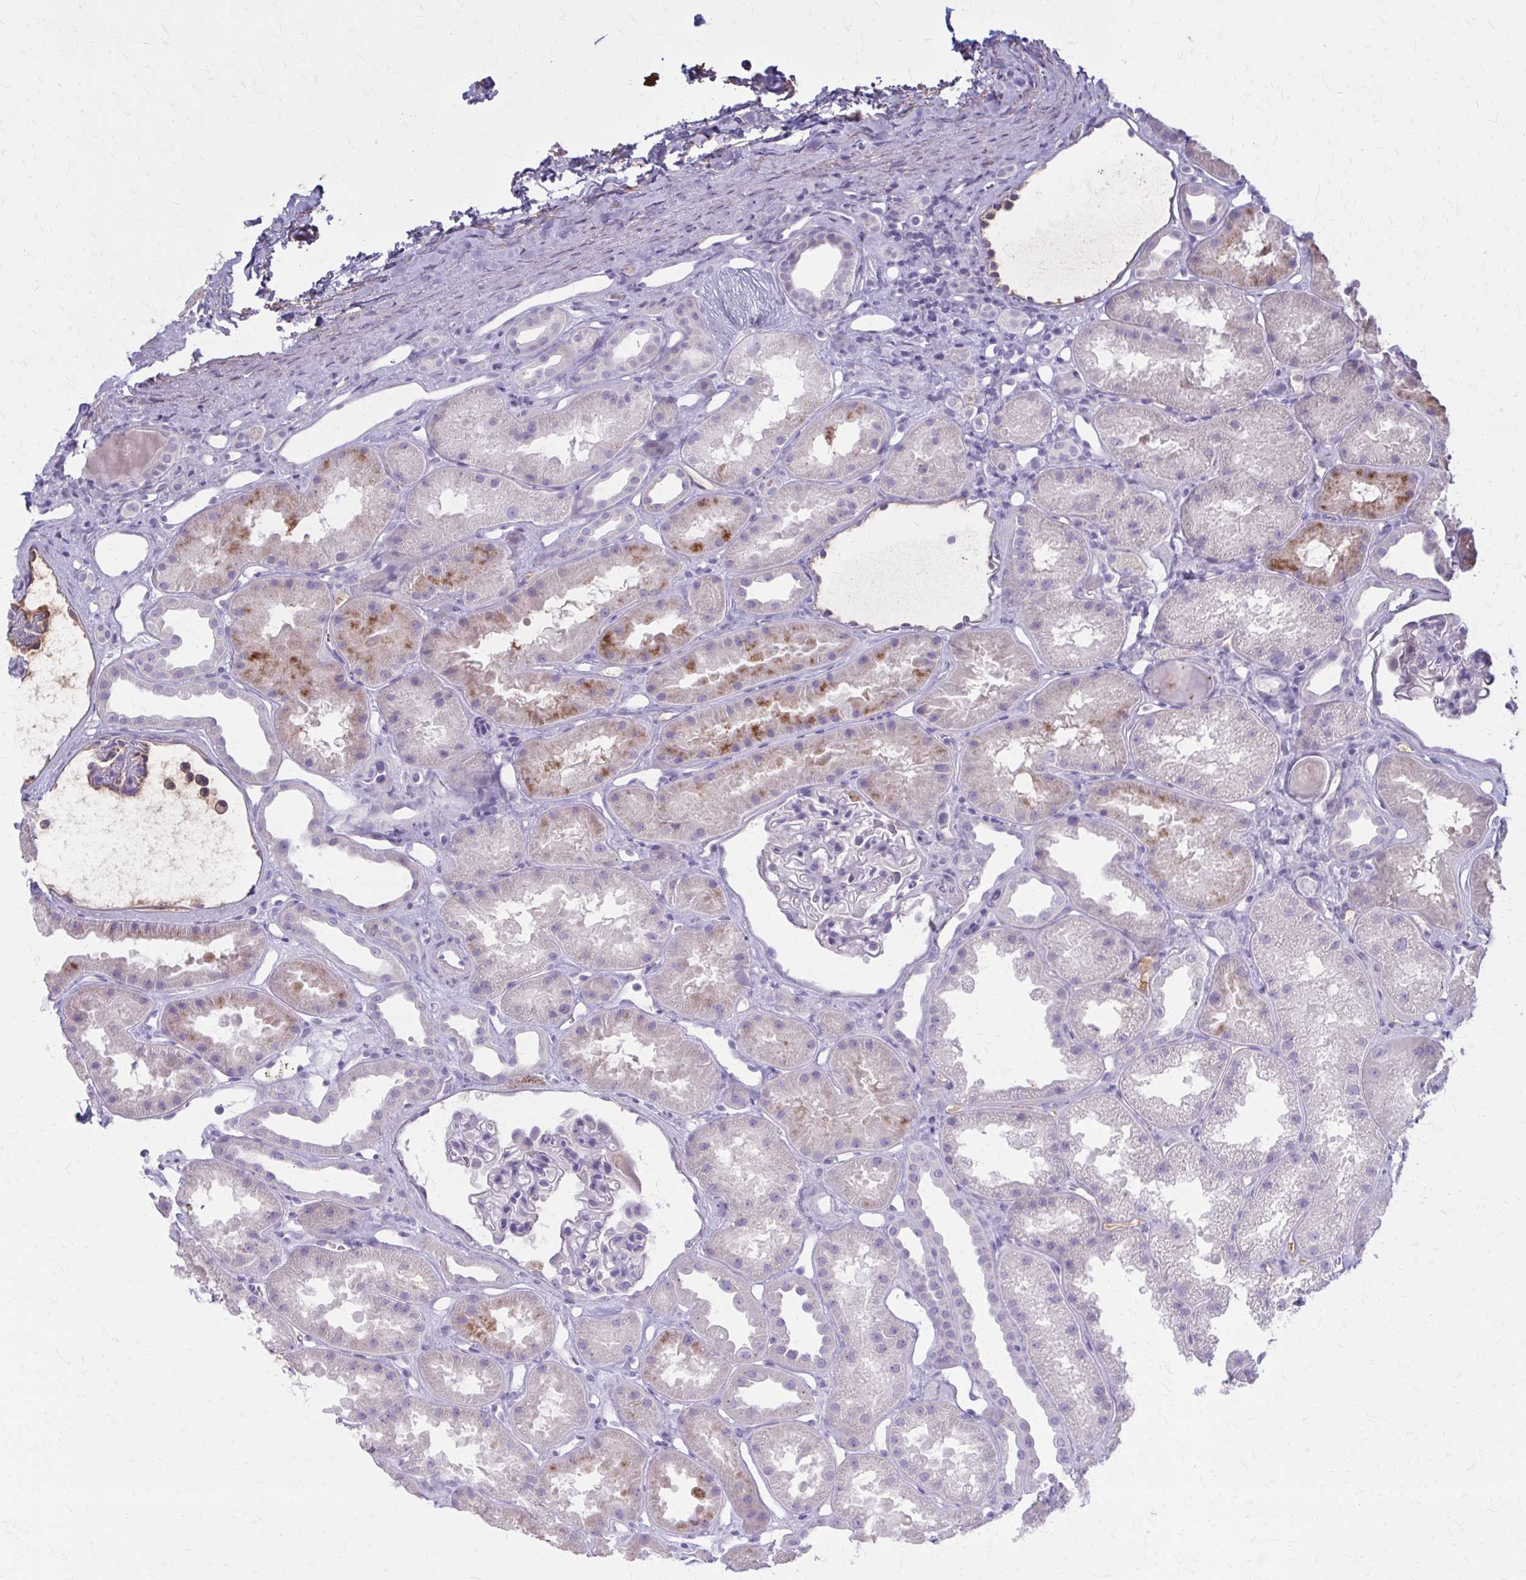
{"staining": {"intensity": "negative", "quantity": "none", "location": "none"}, "tissue": "kidney", "cell_type": "Cells in glomeruli", "image_type": "normal", "snomed": [{"axis": "morphology", "description": "Normal tissue, NOS"}, {"axis": "topography", "description": "Kidney"}], "caption": "DAB (3,3'-diaminobenzidine) immunohistochemical staining of unremarkable kidney displays no significant staining in cells in glomeruli.", "gene": "SERPIND1", "patient": {"sex": "male", "age": 61}}